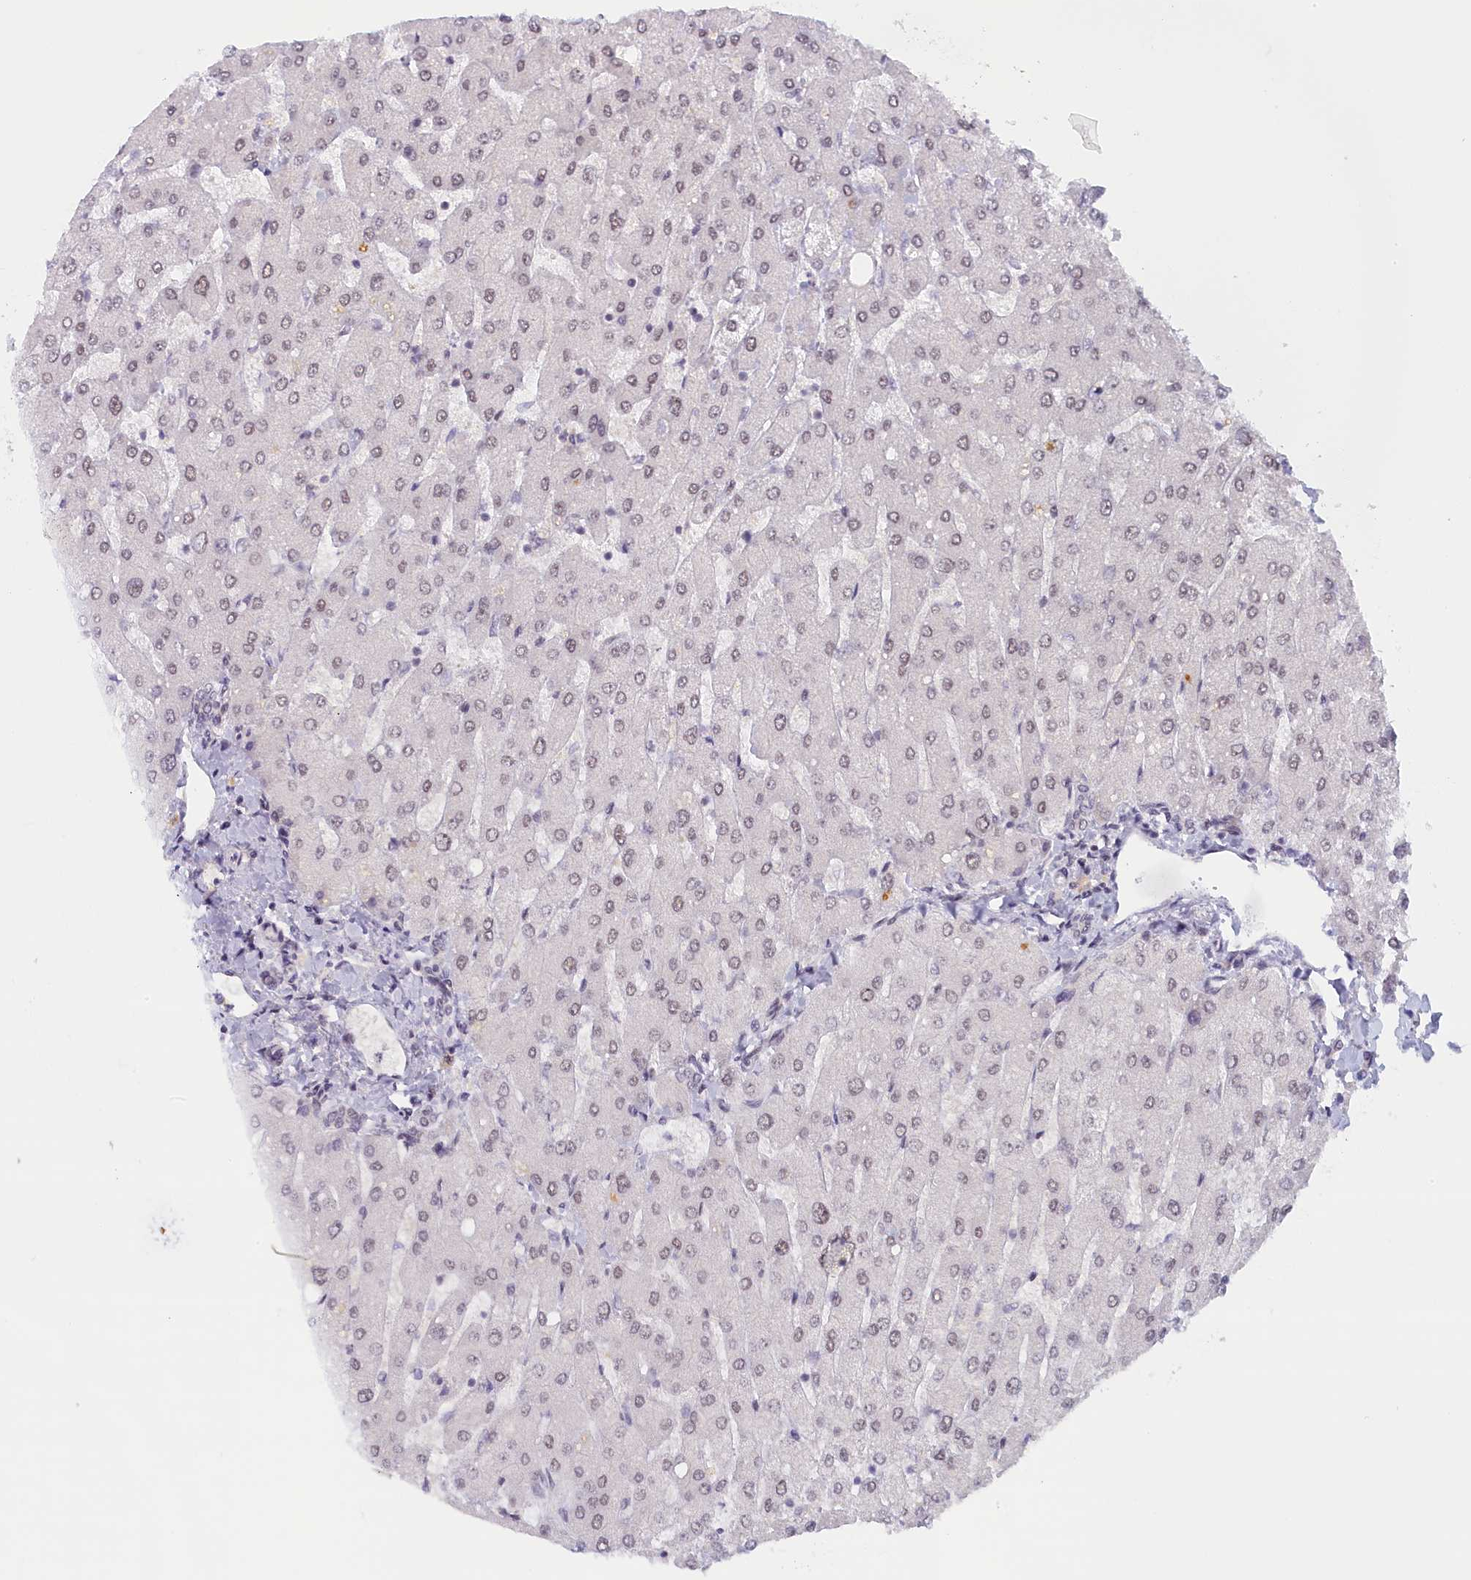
{"staining": {"intensity": "weak", "quantity": "25%-75%", "location": "nuclear"}, "tissue": "liver", "cell_type": "Cholangiocytes", "image_type": "normal", "snomed": [{"axis": "morphology", "description": "Normal tissue, NOS"}, {"axis": "topography", "description": "Liver"}], "caption": "The histopathology image shows staining of unremarkable liver, revealing weak nuclear protein staining (brown color) within cholangiocytes. The staining was performed using DAB (3,3'-diaminobenzidine), with brown indicating positive protein expression. Nuclei are stained blue with hematoxylin.", "gene": "SEC31B", "patient": {"sex": "male", "age": 55}}